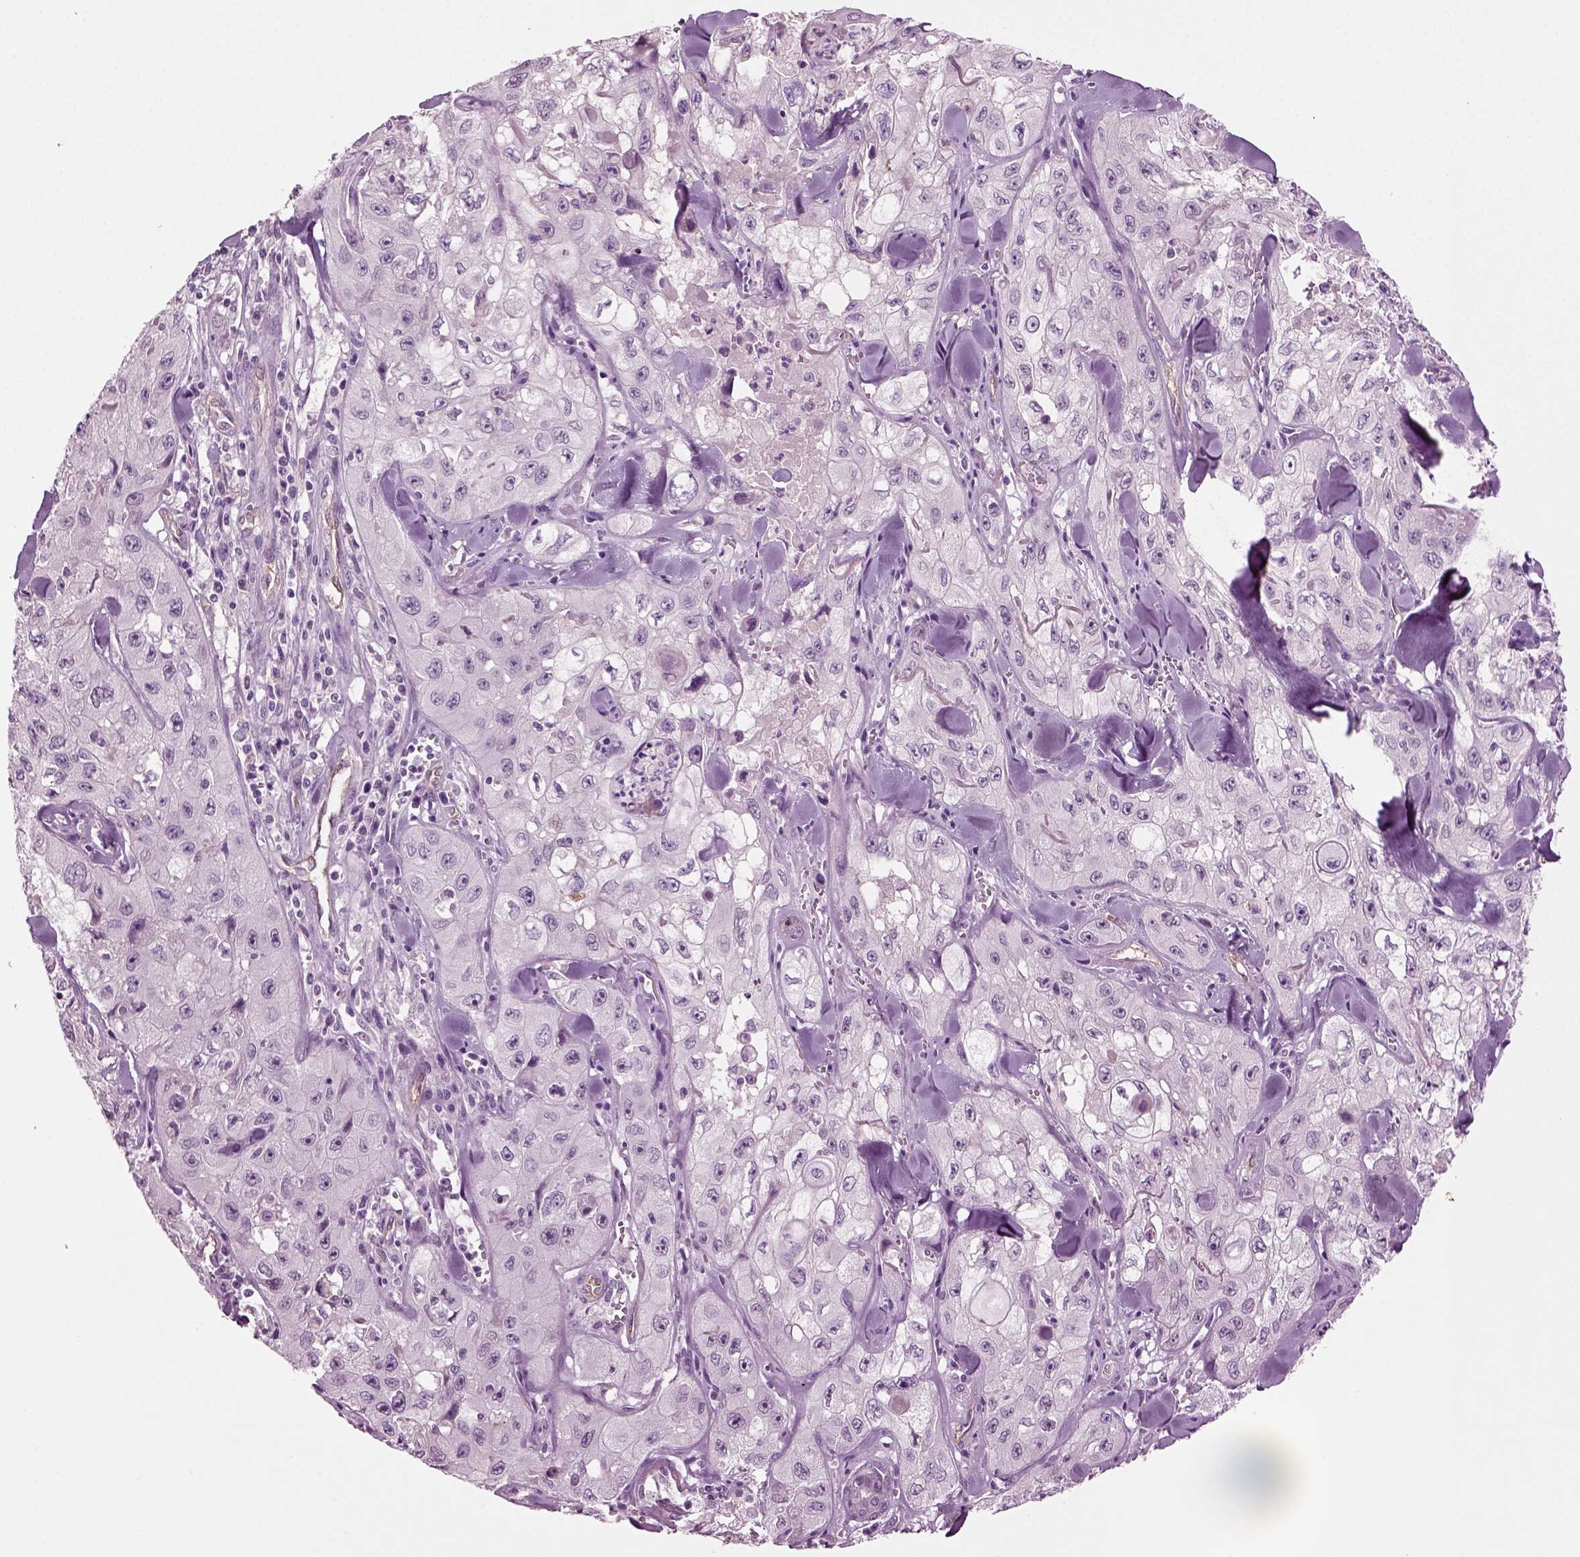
{"staining": {"intensity": "negative", "quantity": "none", "location": "none"}, "tissue": "skin cancer", "cell_type": "Tumor cells", "image_type": "cancer", "snomed": [{"axis": "morphology", "description": "Squamous cell carcinoma, NOS"}, {"axis": "topography", "description": "Skin"}, {"axis": "topography", "description": "Subcutis"}], "caption": "A histopathology image of human skin cancer (squamous cell carcinoma) is negative for staining in tumor cells. (DAB immunohistochemistry (IHC) visualized using brightfield microscopy, high magnification).", "gene": "COL9A2", "patient": {"sex": "male", "age": 73}}